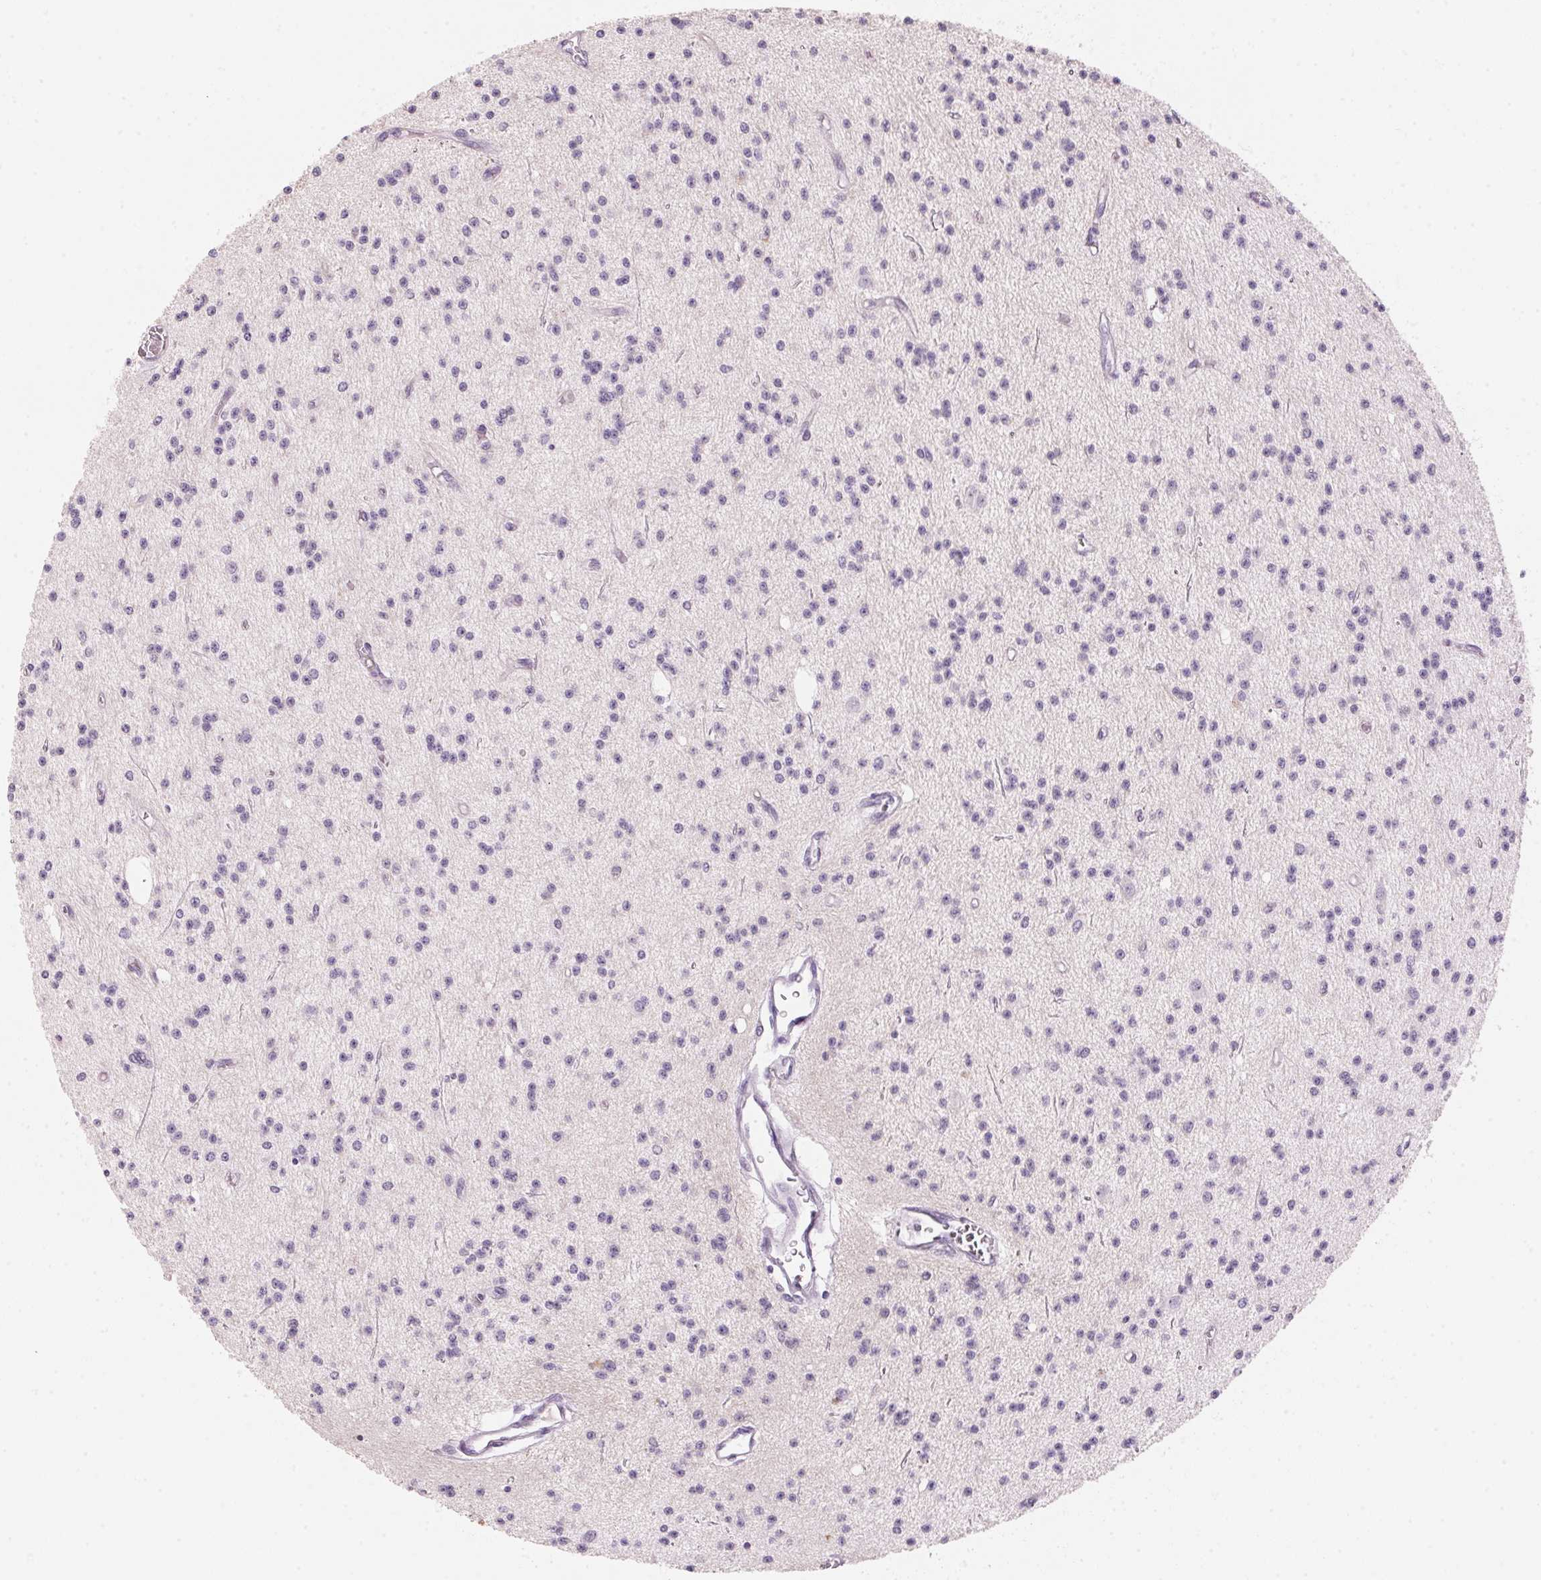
{"staining": {"intensity": "negative", "quantity": "none", "location": "none"}, "tissue": "glioma", "cell_type": "Tumor cells", "image_type": "cancer", "snomed": [{"axis": "morphology", "description": "Glioma, malignant, Low grade"}, {"axis": "topography", "description": "Brain"}], "caption": "Tumor cells show no significant staining in malignant glioma (low-grade).", "gene": "CYP11B1", "patient": {"sex": "male", "age": 27}}